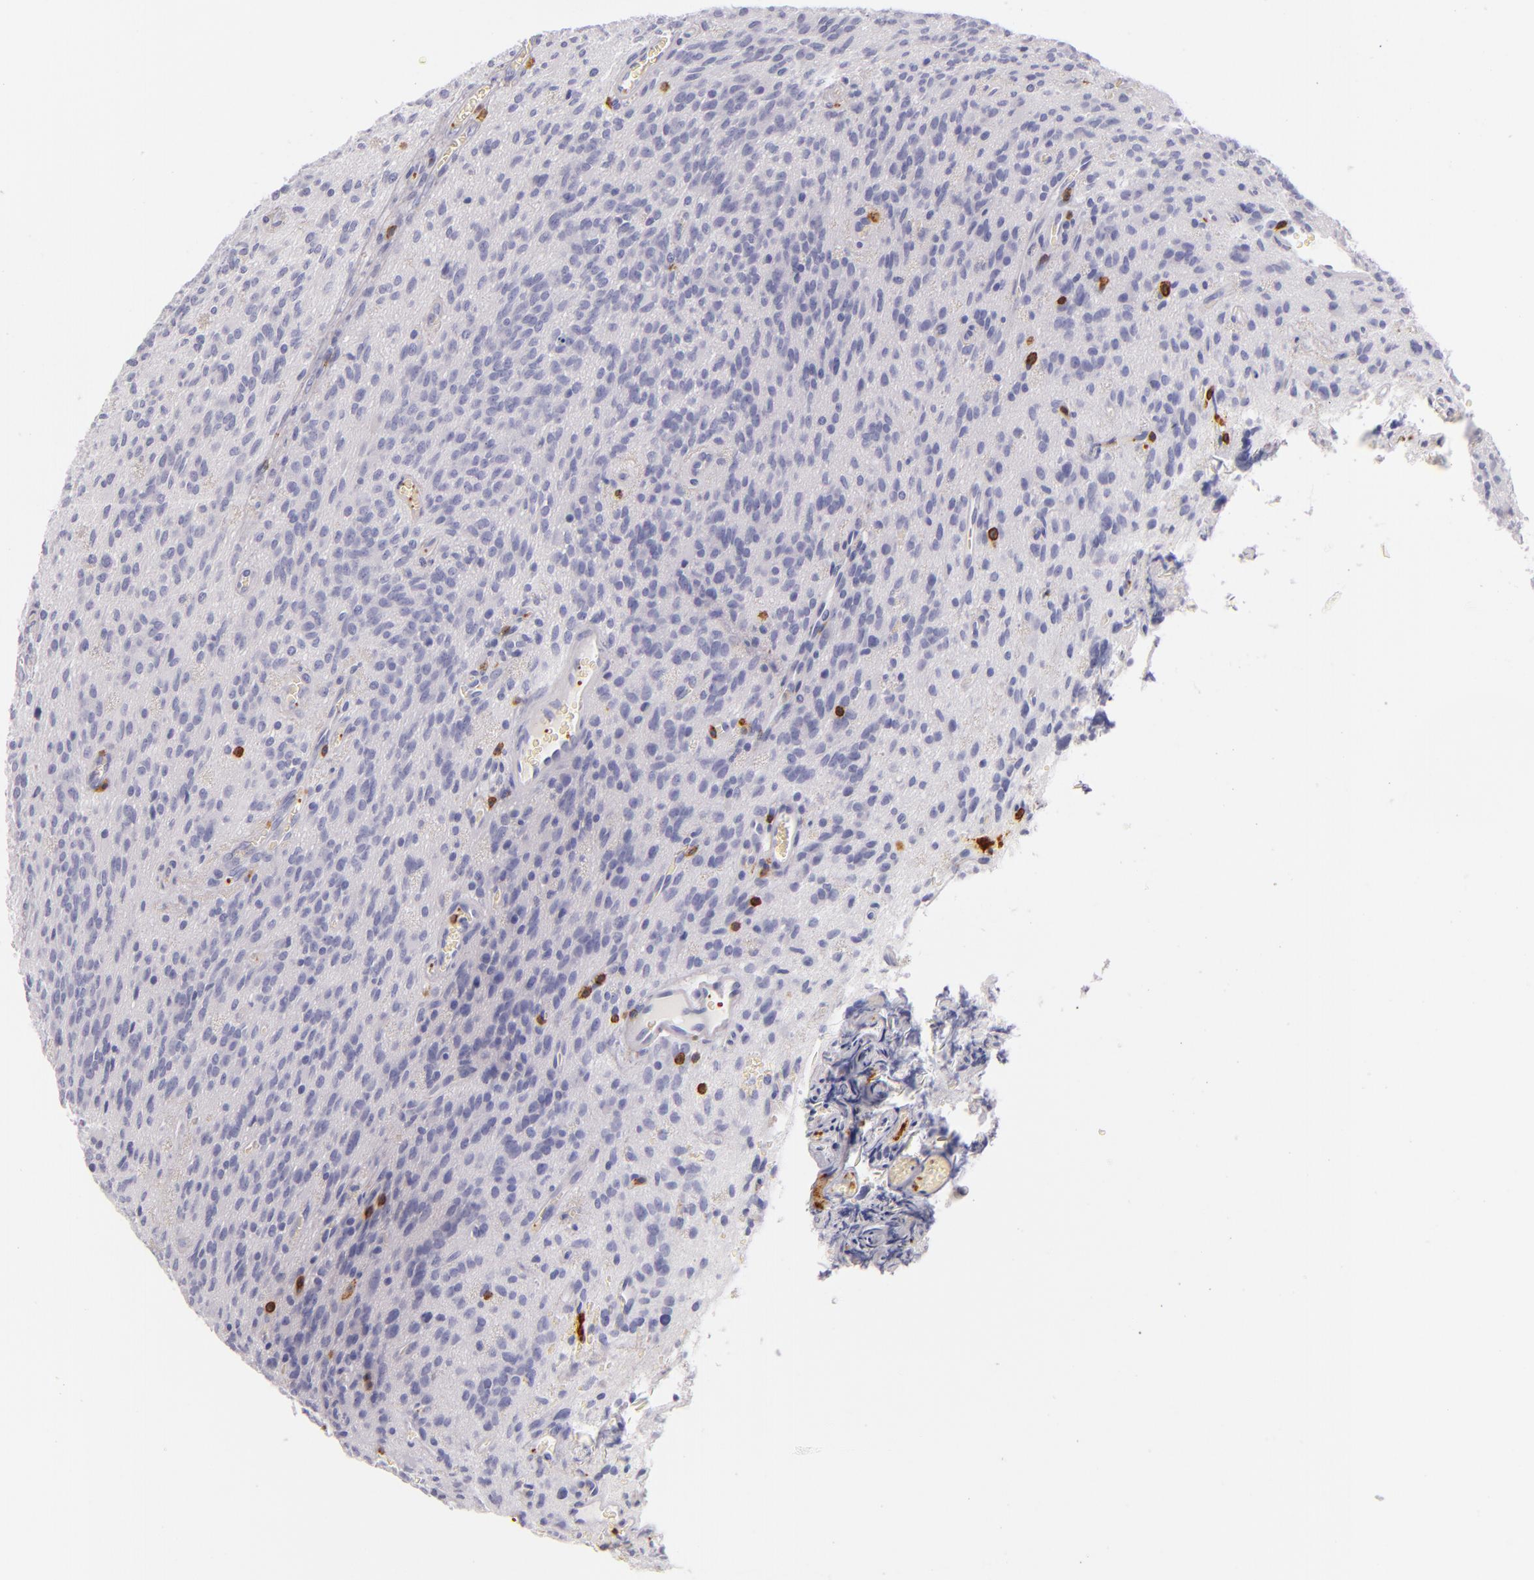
{"staining": {"intensity": "negative", "quantity": "none", "location": "none"}, "tissue": "glioma", "cell_type": "Tumor cells", "image_type": "cancer", "snomed": [{"axis": "morphology", "description": "Glioma, malignant, Low grade"}, {"axis": "topography", "description": "Brain"}], "caption": "Immunohistochemistry (IHC) image of neoplastic tissue: human glioma stained with DAB reveals no significant protein staining in tumor cells.", "gene": "LAT", "patient": {"sex": "female", "age": 15}}